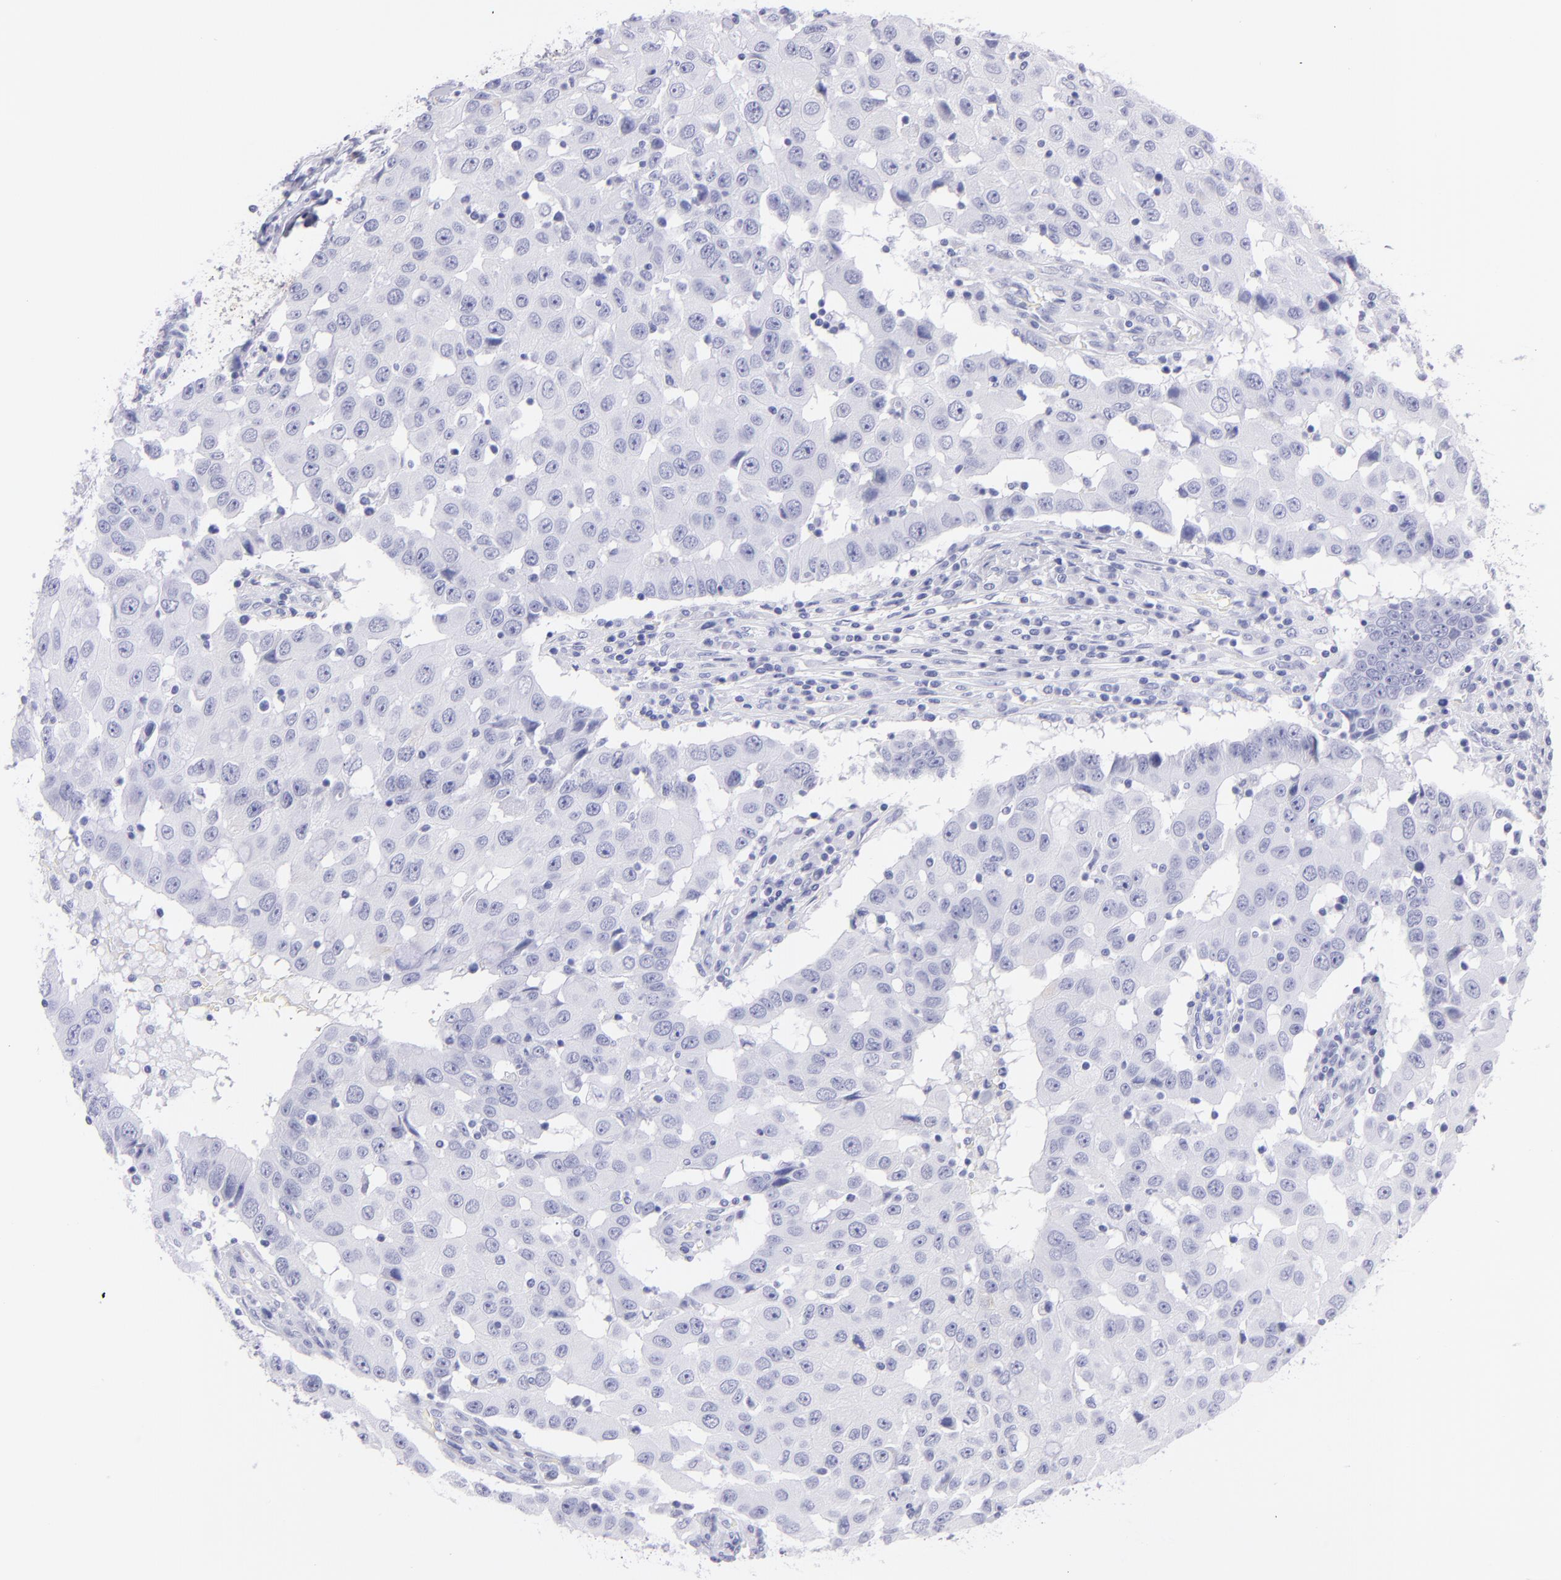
{"staining": {"intensity": "negative", "quantity": "none", "location": "none"}, "tissue": "breast cancer", "cell_type": "Tumor cells", "image_type": "cancer", "snomed": [{"axis": "morphology", "description": "Duct carcinoma"}, {"axis": "topography", "description": "Breast"}], "caption": "Immunohistochemistry (IHC) of breast infiltrating ductal carcinoma demonstrates no staining in tumor cells.", "gene": "PIP", "patient": {"sex": "female", "age": 27}}